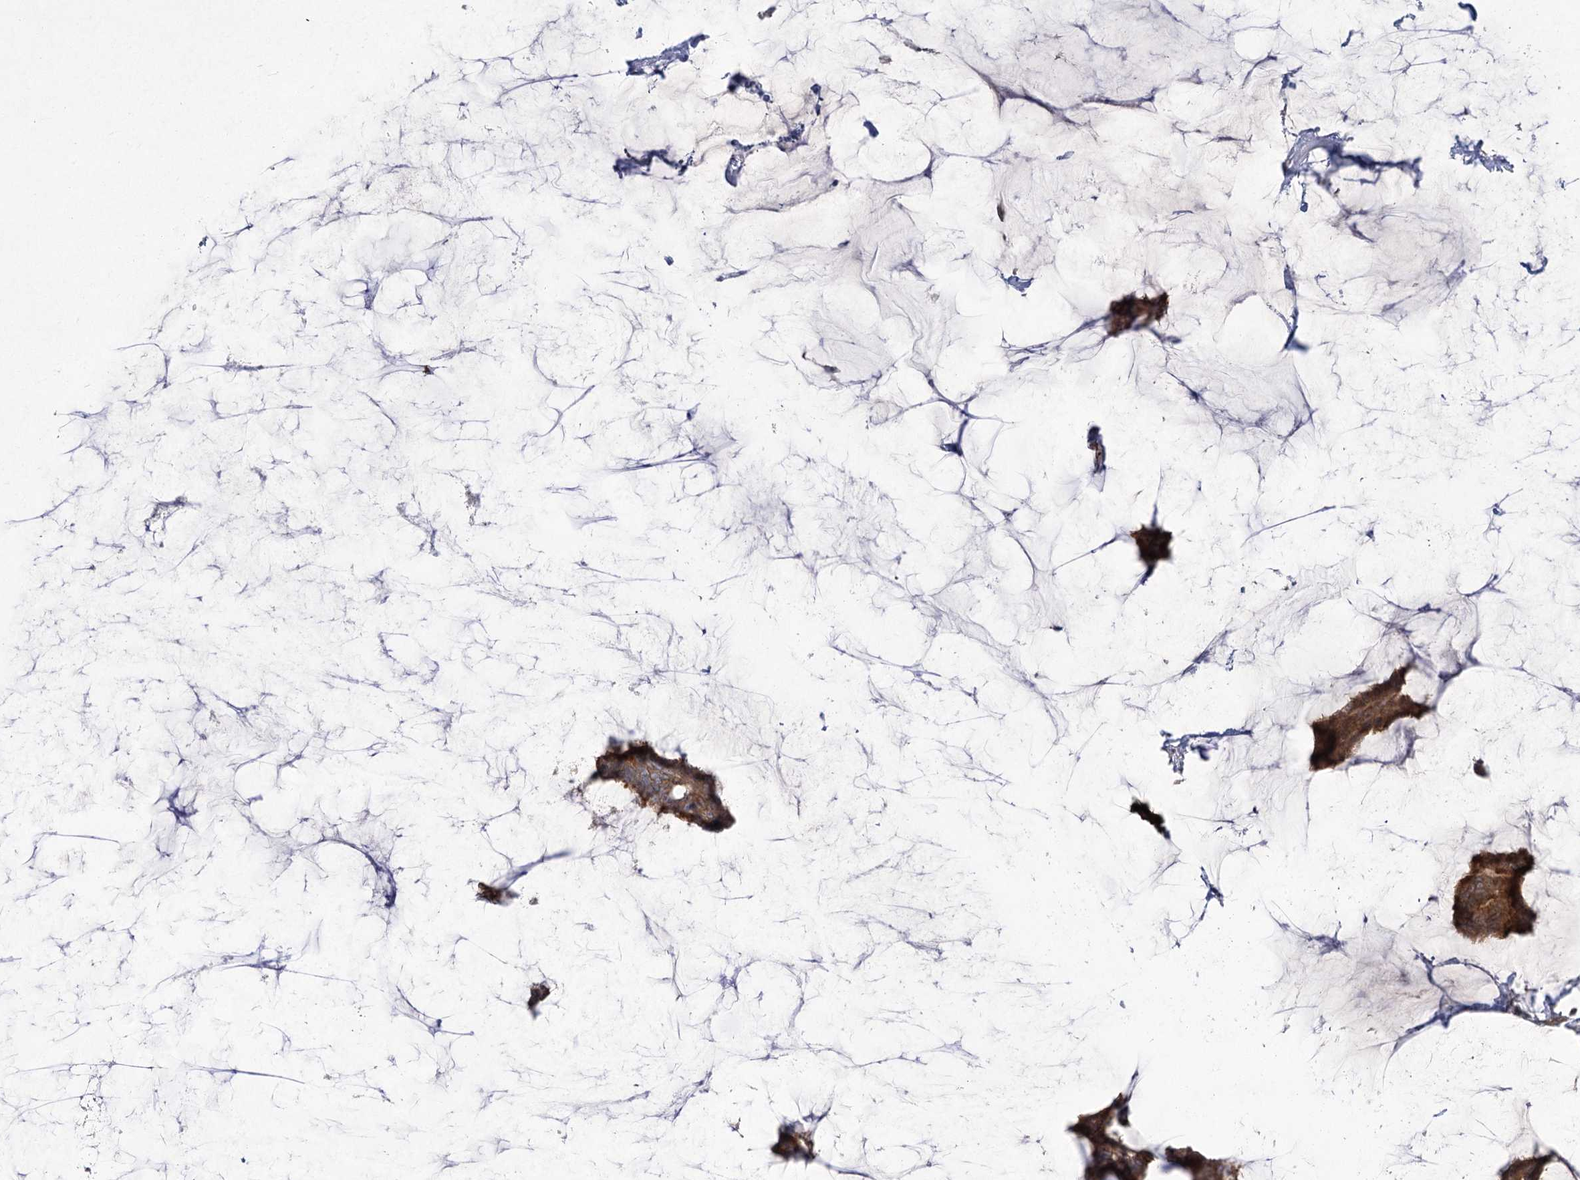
{"staining": {"intensity": "moderate", "quantity": ">75%", "location": "cytoplasmic/membranous"}, "tissue": "breast cancer", "cell_type": "Tumor cells", "image_type": "cancer", "snomed": [{"axis": "morphology", "description": "Duct carcinoma"}, {"axis": "topography", "description": "Breast"}], "caption": "This image demonstrates invasive ductal carcinoma (breast) stained with immunohistochemistry to label a protein in brown. The cytoplasmic/membranous of tumor cells show moderate positivity for the protein. Nuclei are counter-stained blue.", "gene": "SYTL1", "patient": {"sex": "female", "age": 93}}